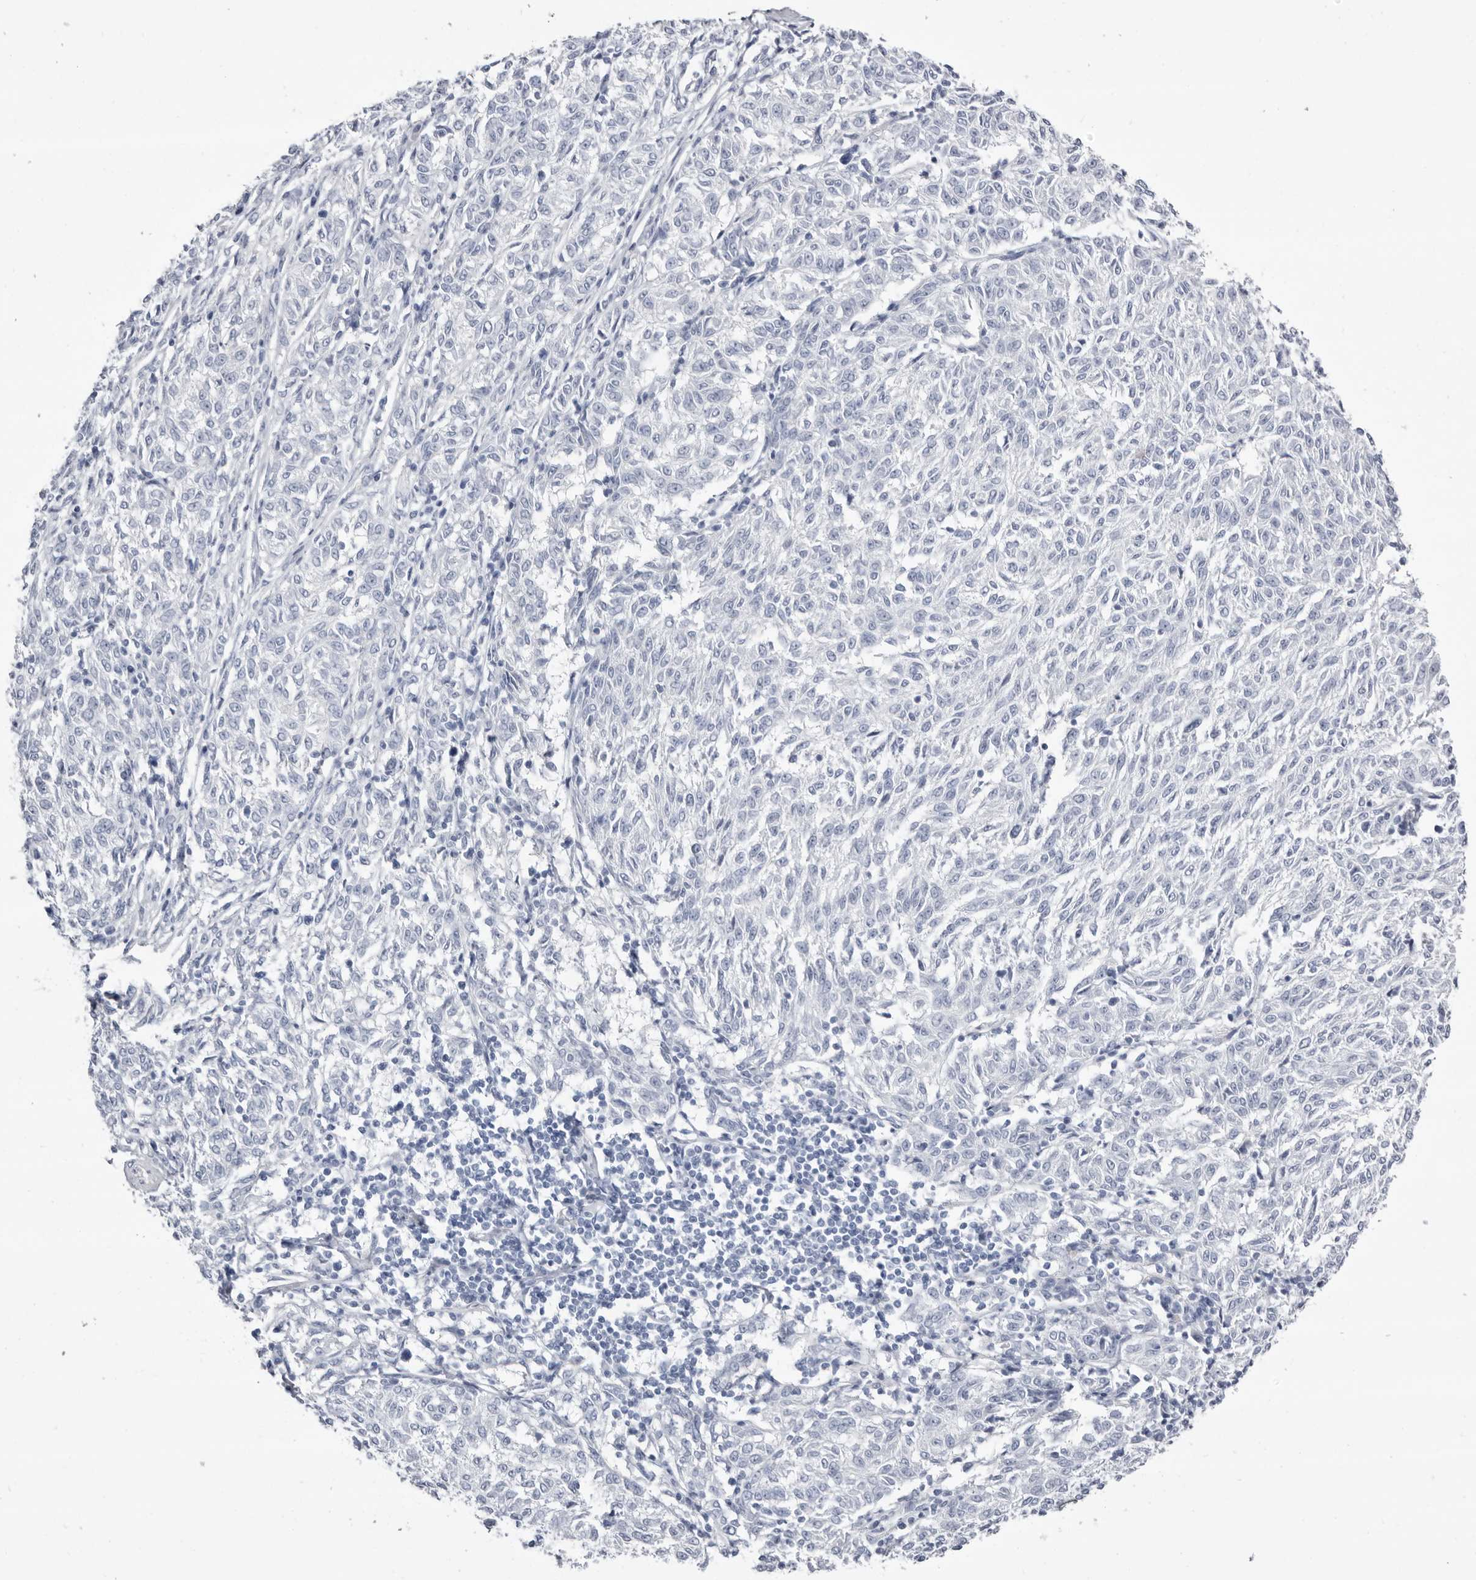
{"staining": {"intensity": "negative", "quantity": "none", "location": "none"}, "tissue": "melanoma", "cell_type": "Tumor cells", "image_type": "cancer", "snomed": [{"axis": "morphology", "description": "Malignant melanoma, NOS"}, {"axis": "topography", "description": "Skin"}], "caption": "Immunohistochemistry image of neoplastic tissue: human malignant melanoma stained with DAB exhibits no significant protein expression in tumor cells.", "gene": "LPO", "patient": {"sex": "female", "age": 72}}